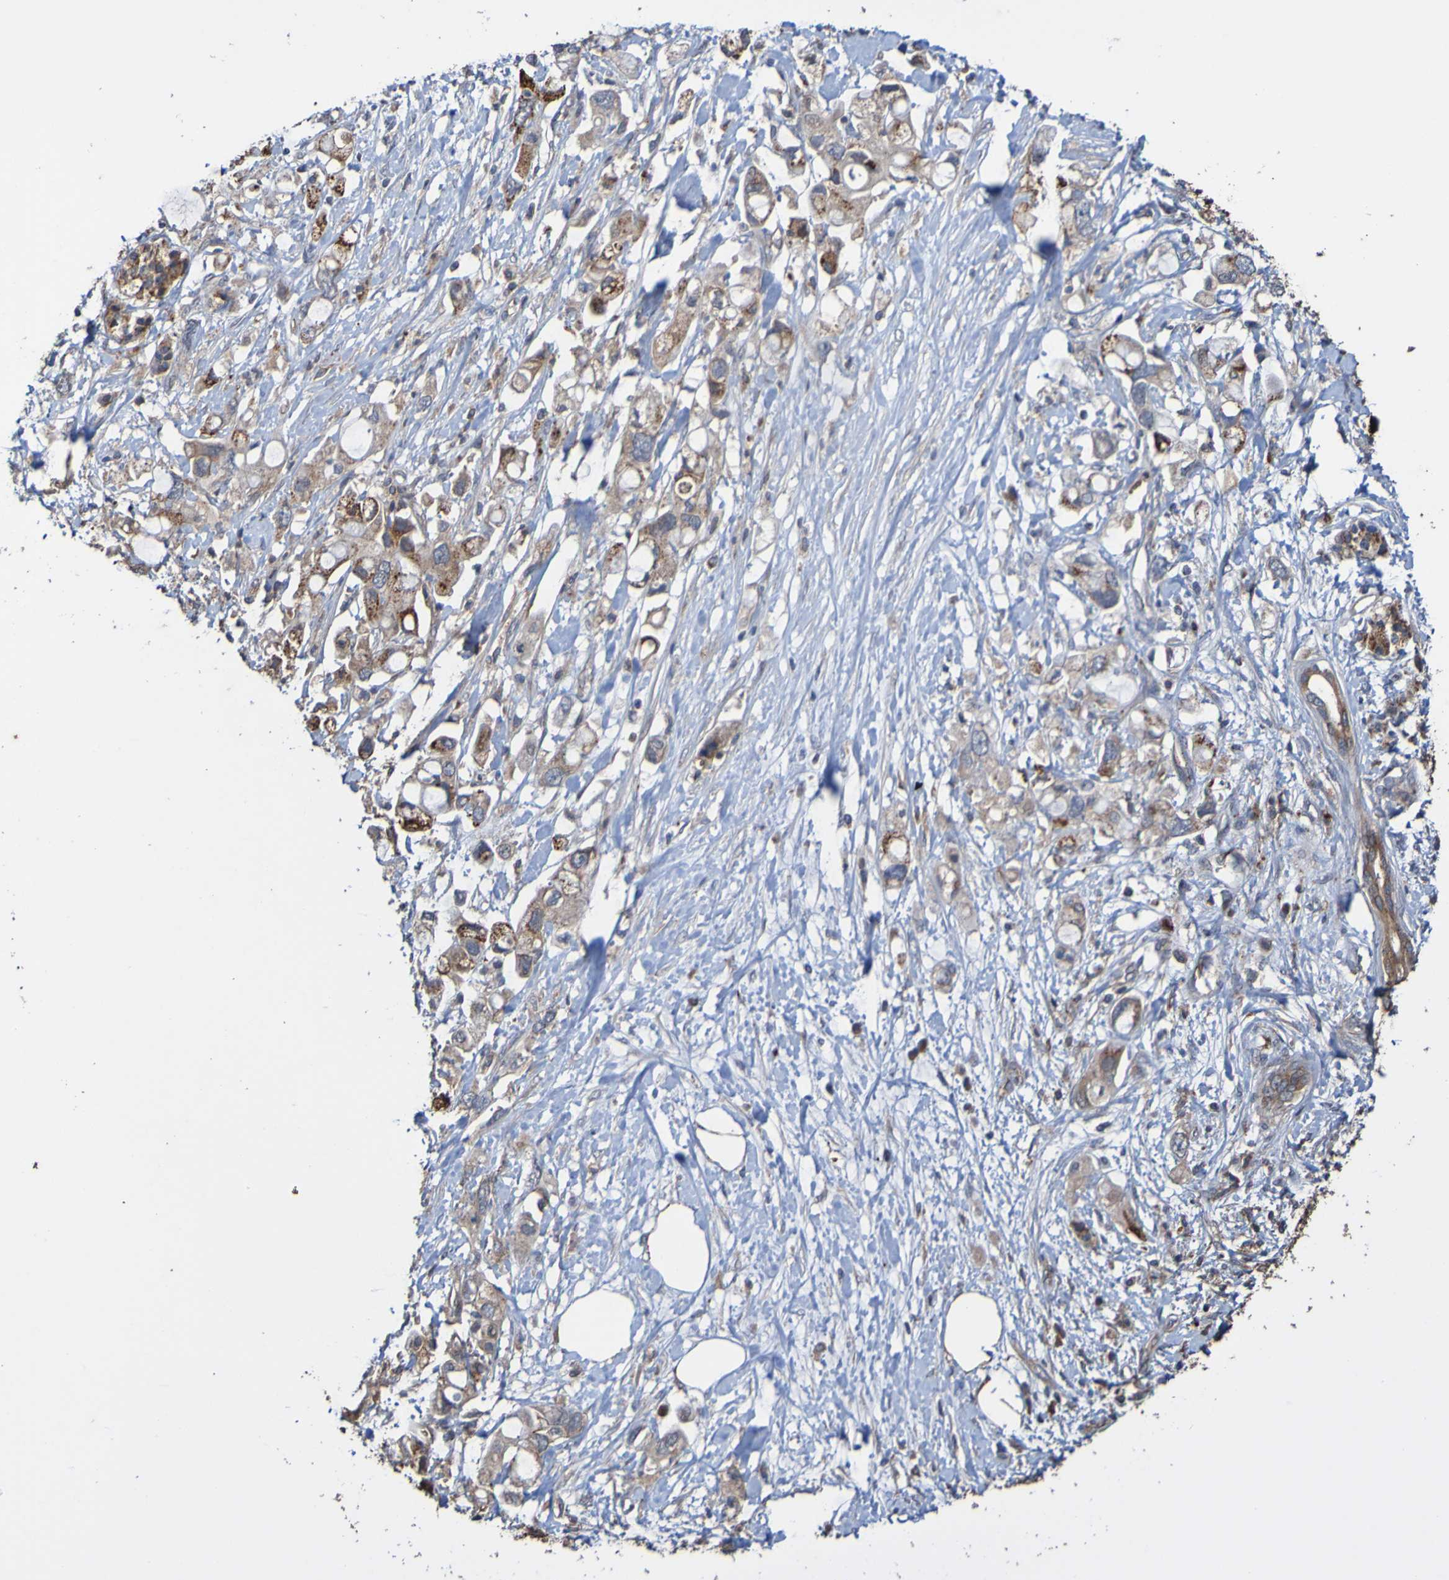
{"staining": {"intensity": "moderate", "quantity": ">75%", "location": "cytoplasmic/membranous"}, "tissue": "pancreatic cancer", "cell_type": "Tumor cells", "image_type": "cancer", "snomed": [{"axis": "morphology", "description": "Adenocarcinoma, NOS"}, {"axis": "topography", "description": "Pancreas"}], "caption": "Immunohistochemical staining of adenocarcinoma (pancreatic) displays moderate cytoplasmic/membranous protein expression in approximately >75% of tumor cells.", "gene": "UCN", "patient": {"sex": "female", "age": 56}}